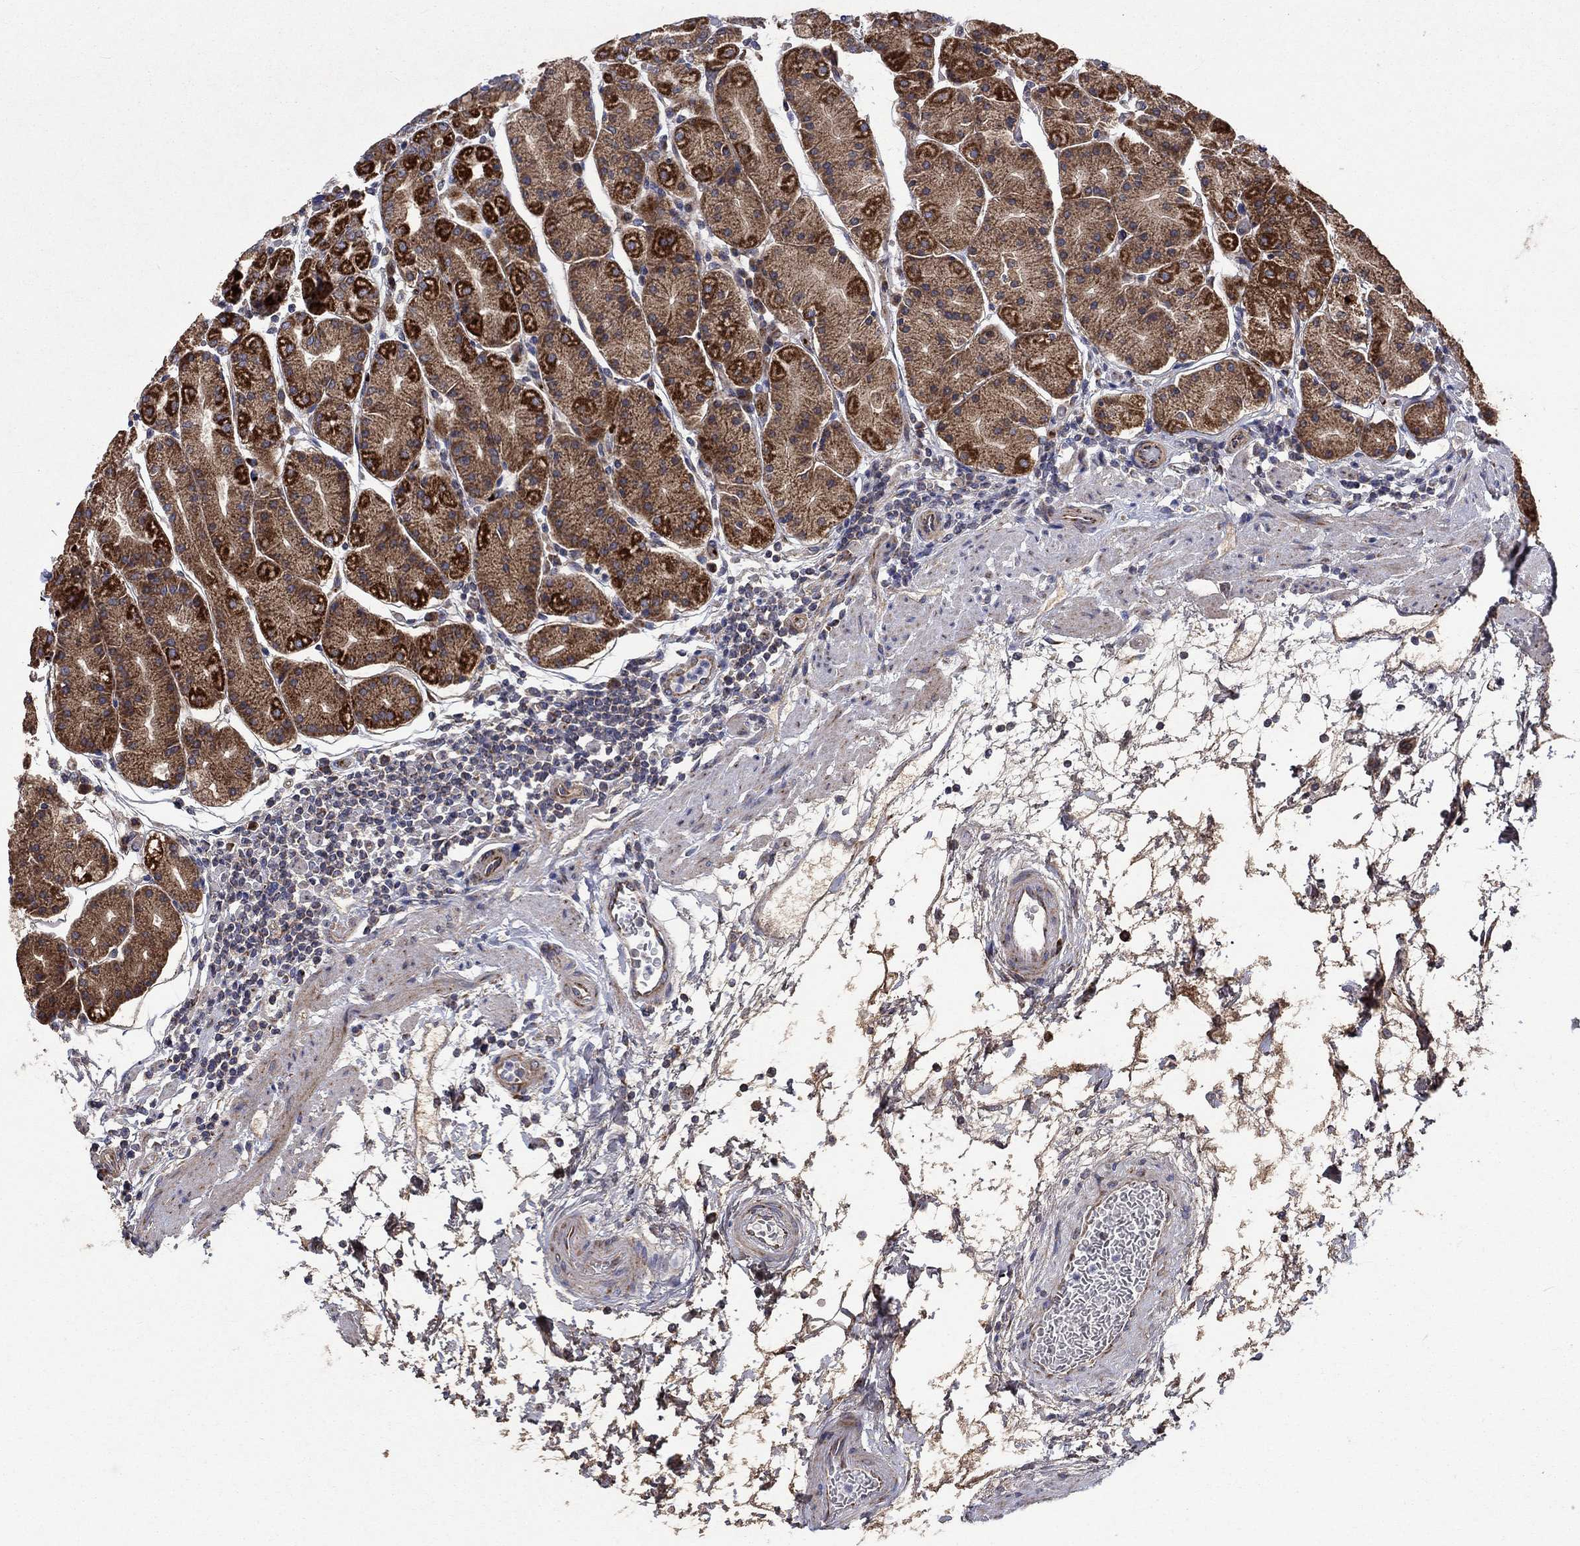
{"staining": {"intensity": "strong", "quantity": "25%-75%", "location": "cytoplasmic/membranous"}, "tissue": "stomach", "cell_type": "Glandular cells", "image_type": "normal", "snomed": [{"axis": "morphology", "description": "Normal tissue, NOS"}, {"axis": "topography", "description": "Stomach"}], "caption": "Immunohistochemical staining of benign human stomach exhibits strong cytoplasmic/membranous protein expression in about 25%-75% of glandular cells. (DAB IHC, brown staining for protein, blue staining for nuclei).", "gene": "RPLP0", "patient": {"sex": "male", "age": 54}}